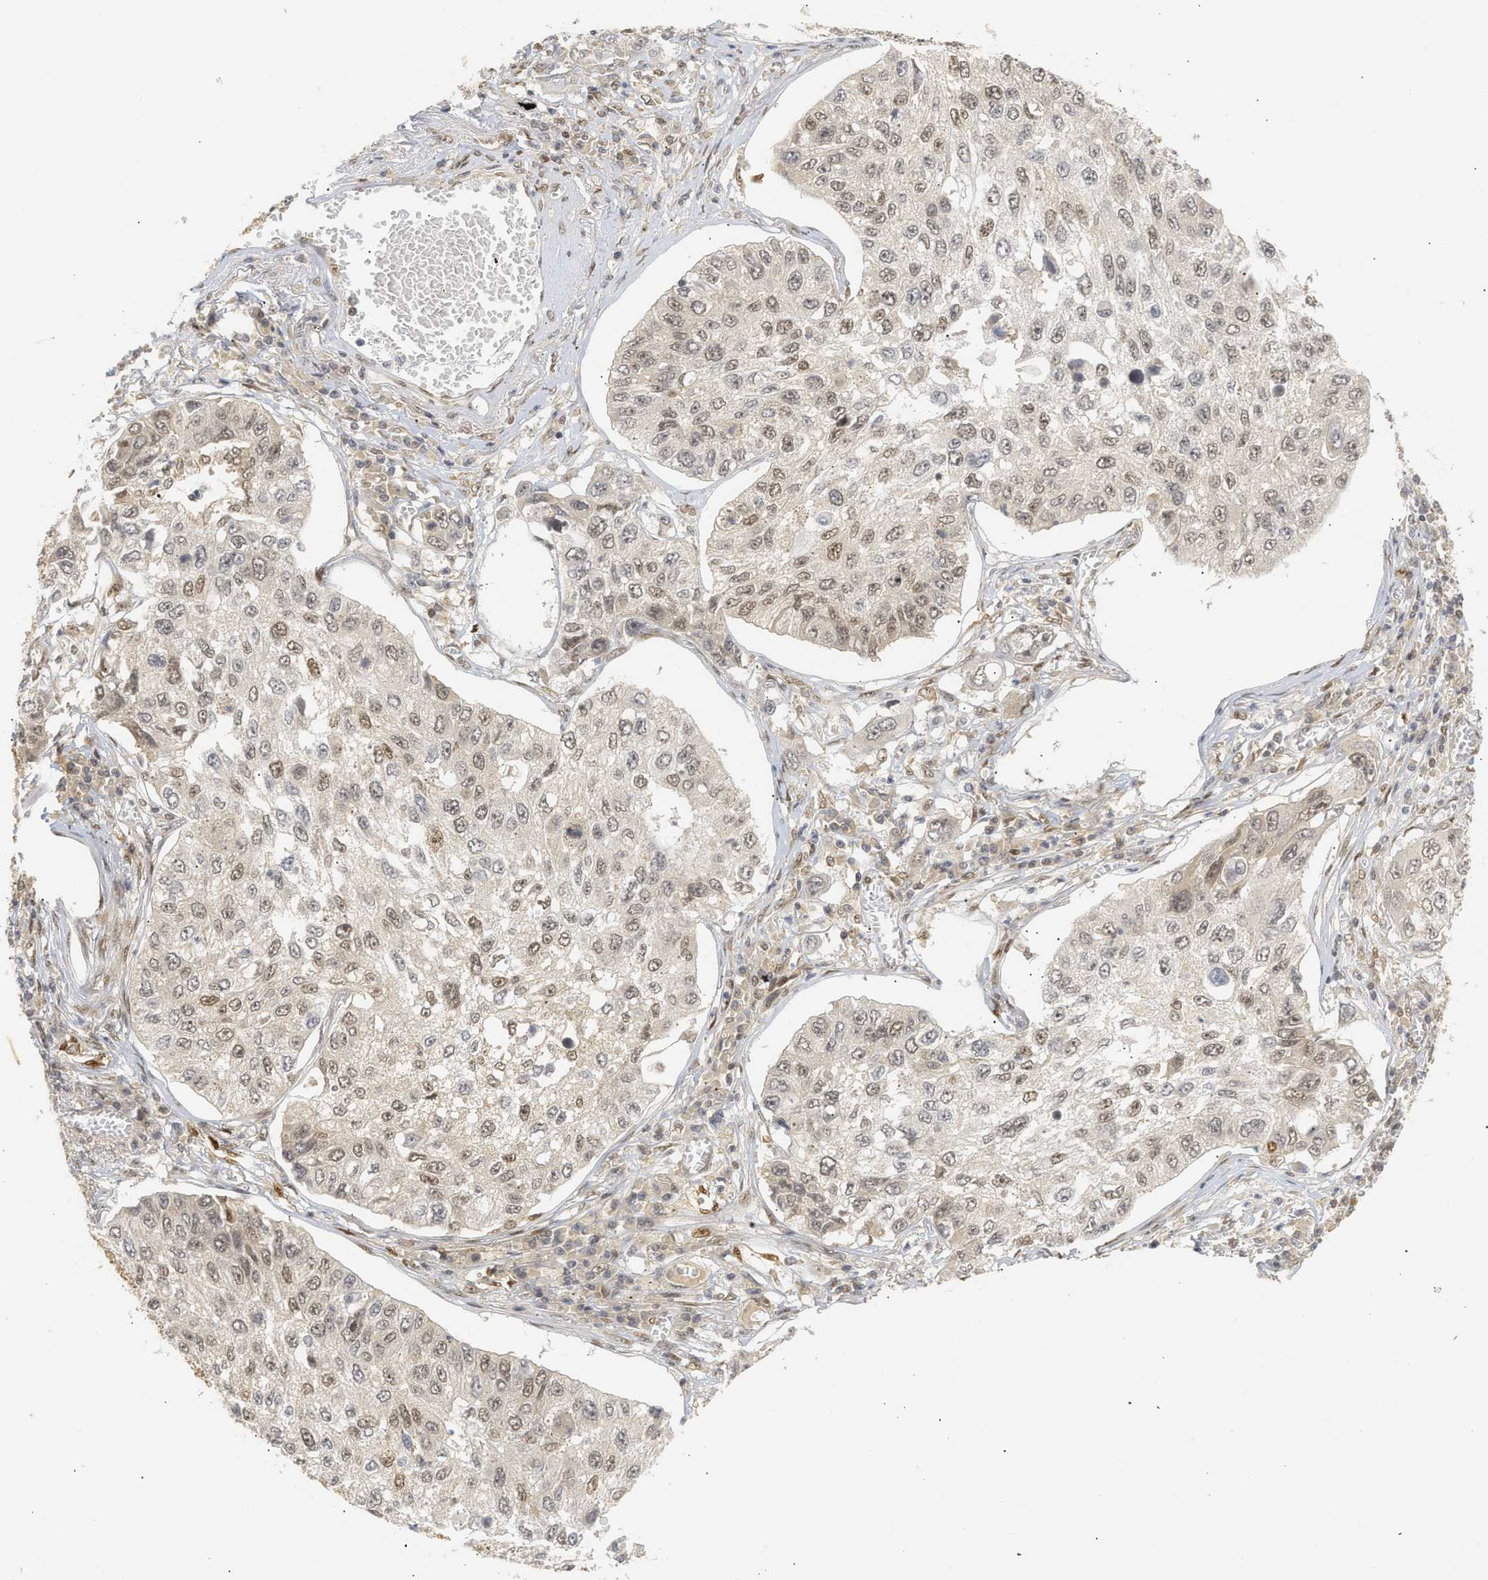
{"staining": {"intensity": "weak", "quantity": "25%-75%", "location": "nuclear"}, "tissue": "lung cancer", "cell_type": "Tumor cells", "image_type": "cancer", "snomed": [{"axis": "morphology", "description": "Squamous cell carcinoma, NOS"}, {"axis": "topography", "description": "Lung"}], "caption": "Immunohistochemical staining of human lung cancer shows low levels of weak nuclear positivity in approximately 25%-75% of tumor cells.", "gene": "SSBP2", "patient": {"sex": "male", "age": 71}}